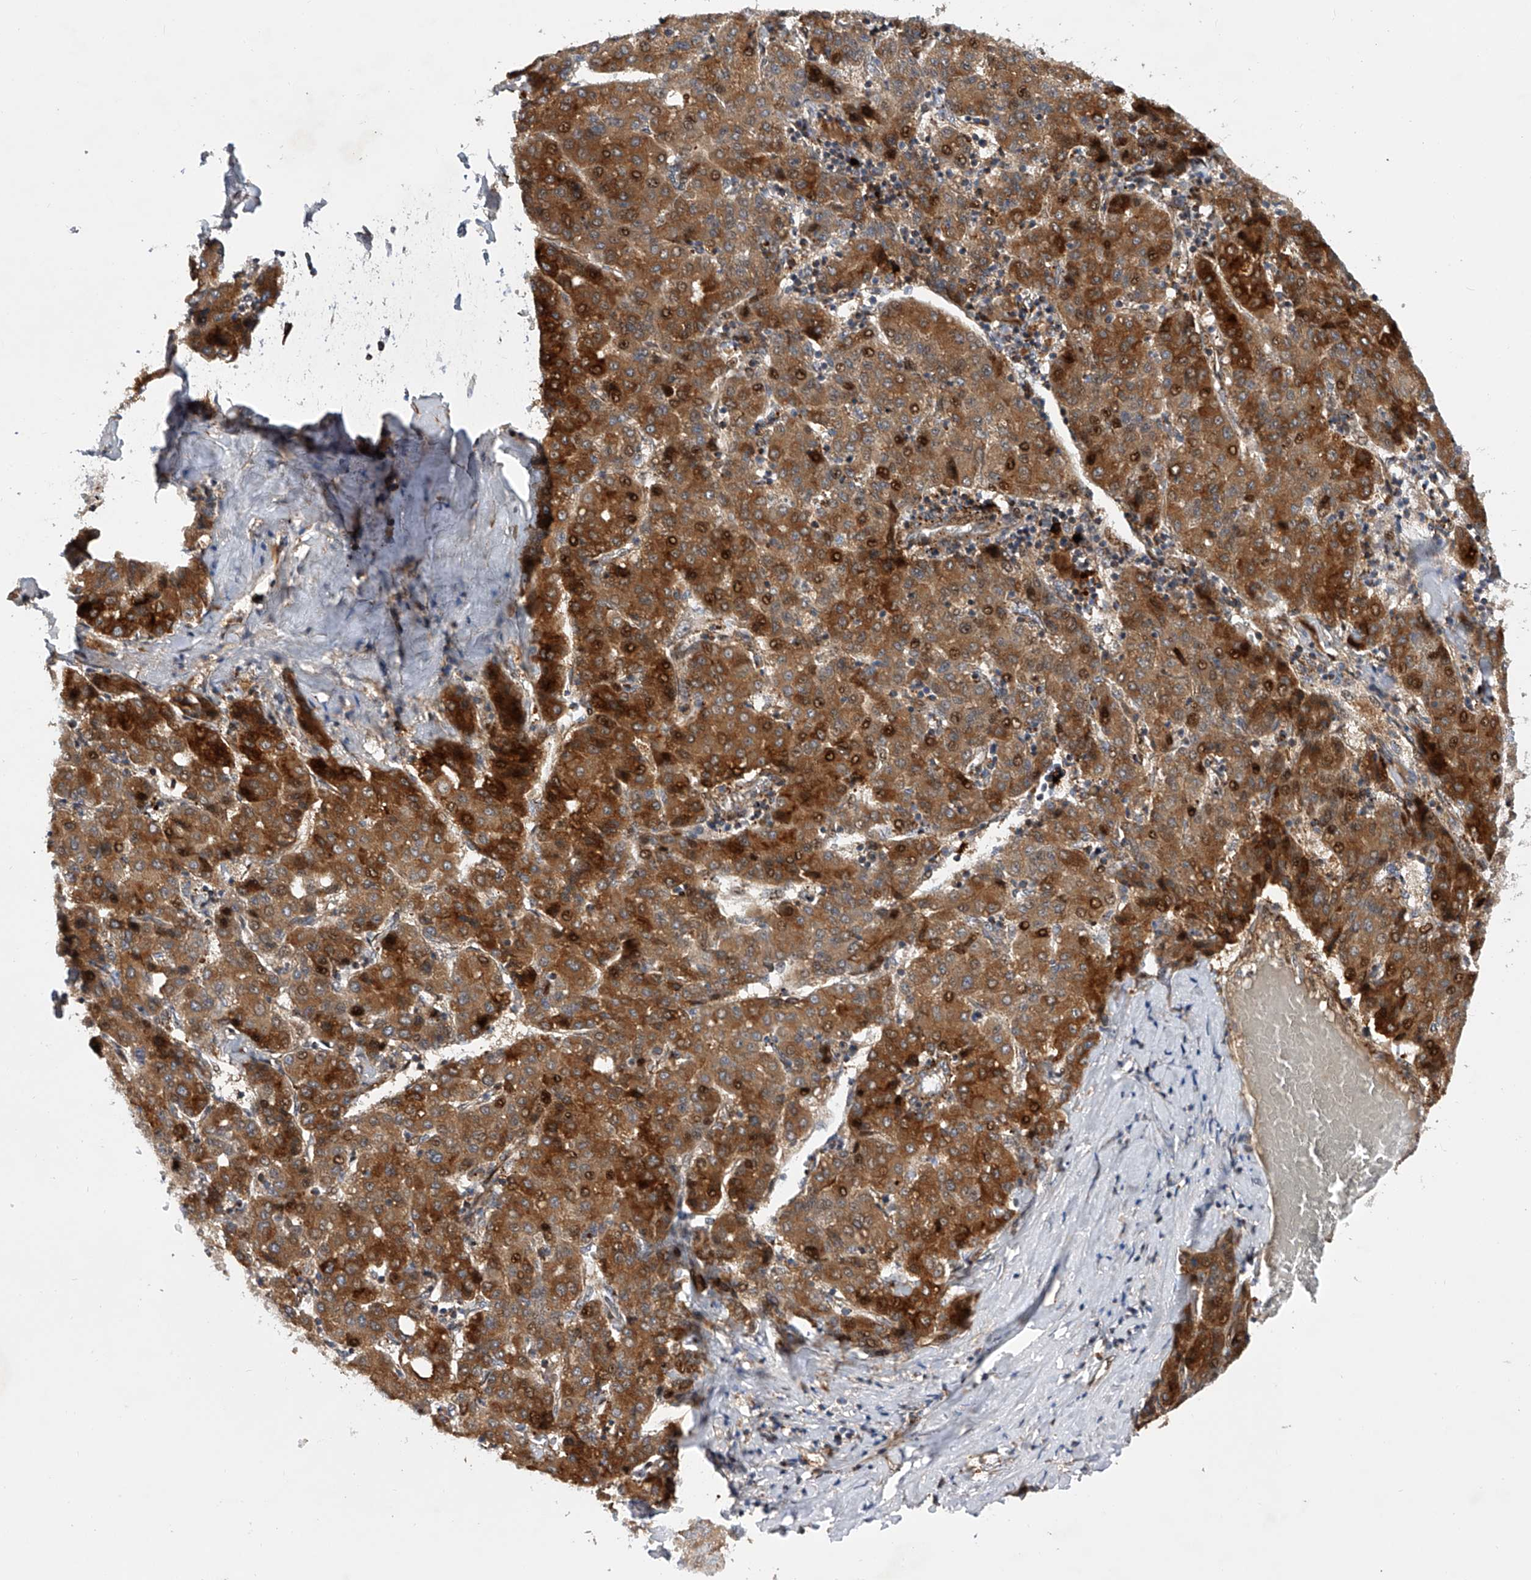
{"staining": {"intensity": "strong", "quantity": ">75%", "location": "cytoplasmic/membranous,nuclear"}, "tissue": "liver cancer", "cell_type": "Tumor cells", "image_type": "cancer", "snomed": [{"axis": "morphology", "description": "Carcinoma, Hepatocellular, NOS"}, {"axis": "topography", "description": "Liver"}], "caption": "Liver cancer stained with a protein marker exhibits strong staining in tumor cells.", "gene": "PDSS2", "patient": {"sex": "male", "age": 65}}